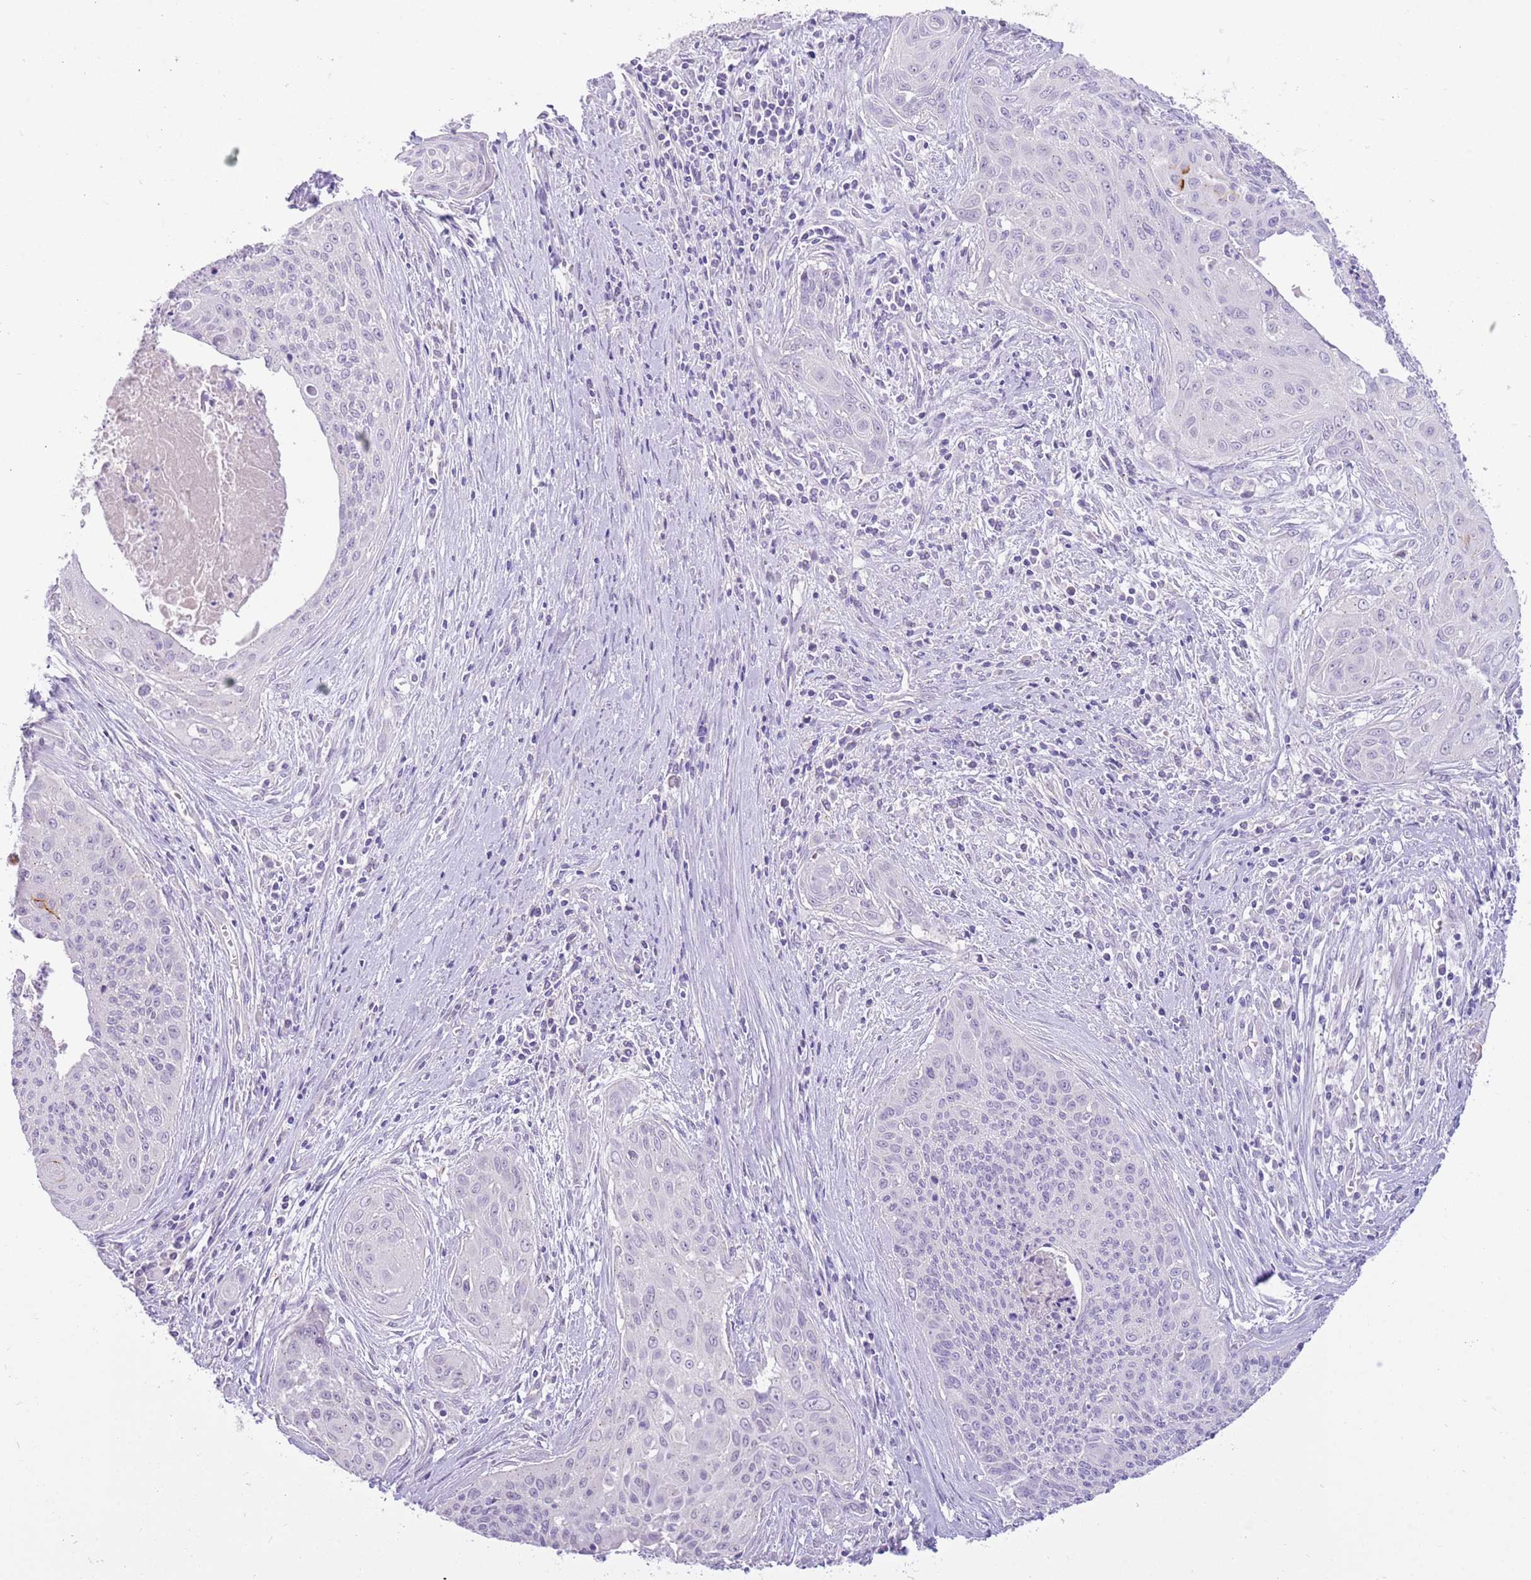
{"staining": {"intensity": "negative", "quantity": "none", "location": "none"}, "tissue": "cervical cancer", "cell_type": "Tumor cells", "image_type": "cancer", "snomed": [{"axis": "morphology", "description": "Squamous cell carcinoma, NOS"}, {"axis": "topography", "description": "Cervix"}], "caption": "This is an IHC photomicrograph of squamous cell carcinoma (cervical). There is no staining in tumor cells.", "gene": "SFTPA1", "patient": {"sex": "female", "age": 55}}